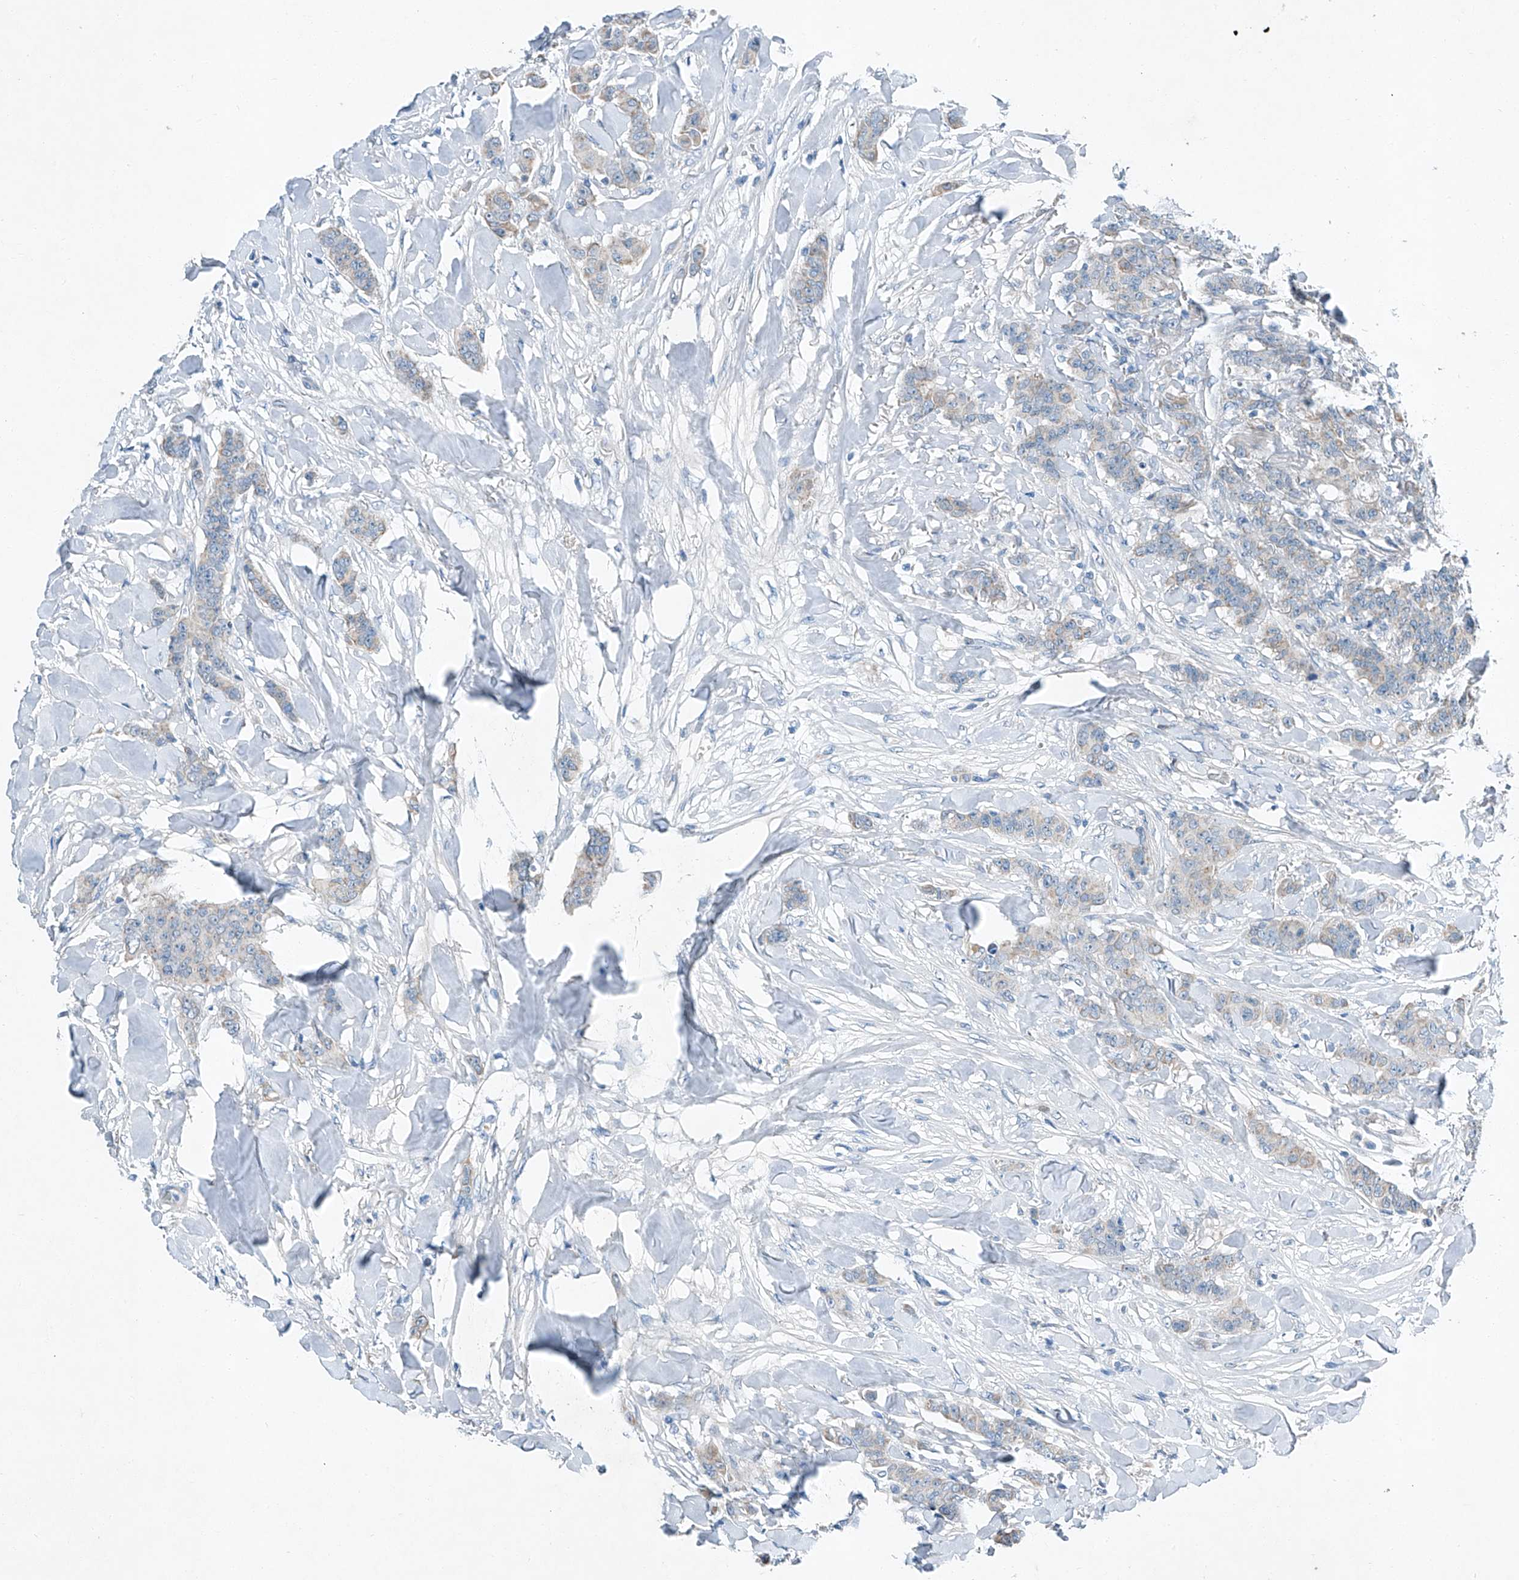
{"staining": {"intensity": "weak", "quantity": "<25%", "location": "cytoplasmic/membranous"}, "tissue": "breast cancer", "cell_type": "Tumor cells", "image_type": "cancer", "snomed": [{"axis": "morphology", "description": "Duct carcinoma"}, {"axis": "topography", "description": "Breast"}], "caption": "The histopathology image demonstrates no significant expression in tumor cells of breast infiltrating ductal carcinoma.", "gene": "MDGA1", "patient": {"sex": "female", "age": 40}}